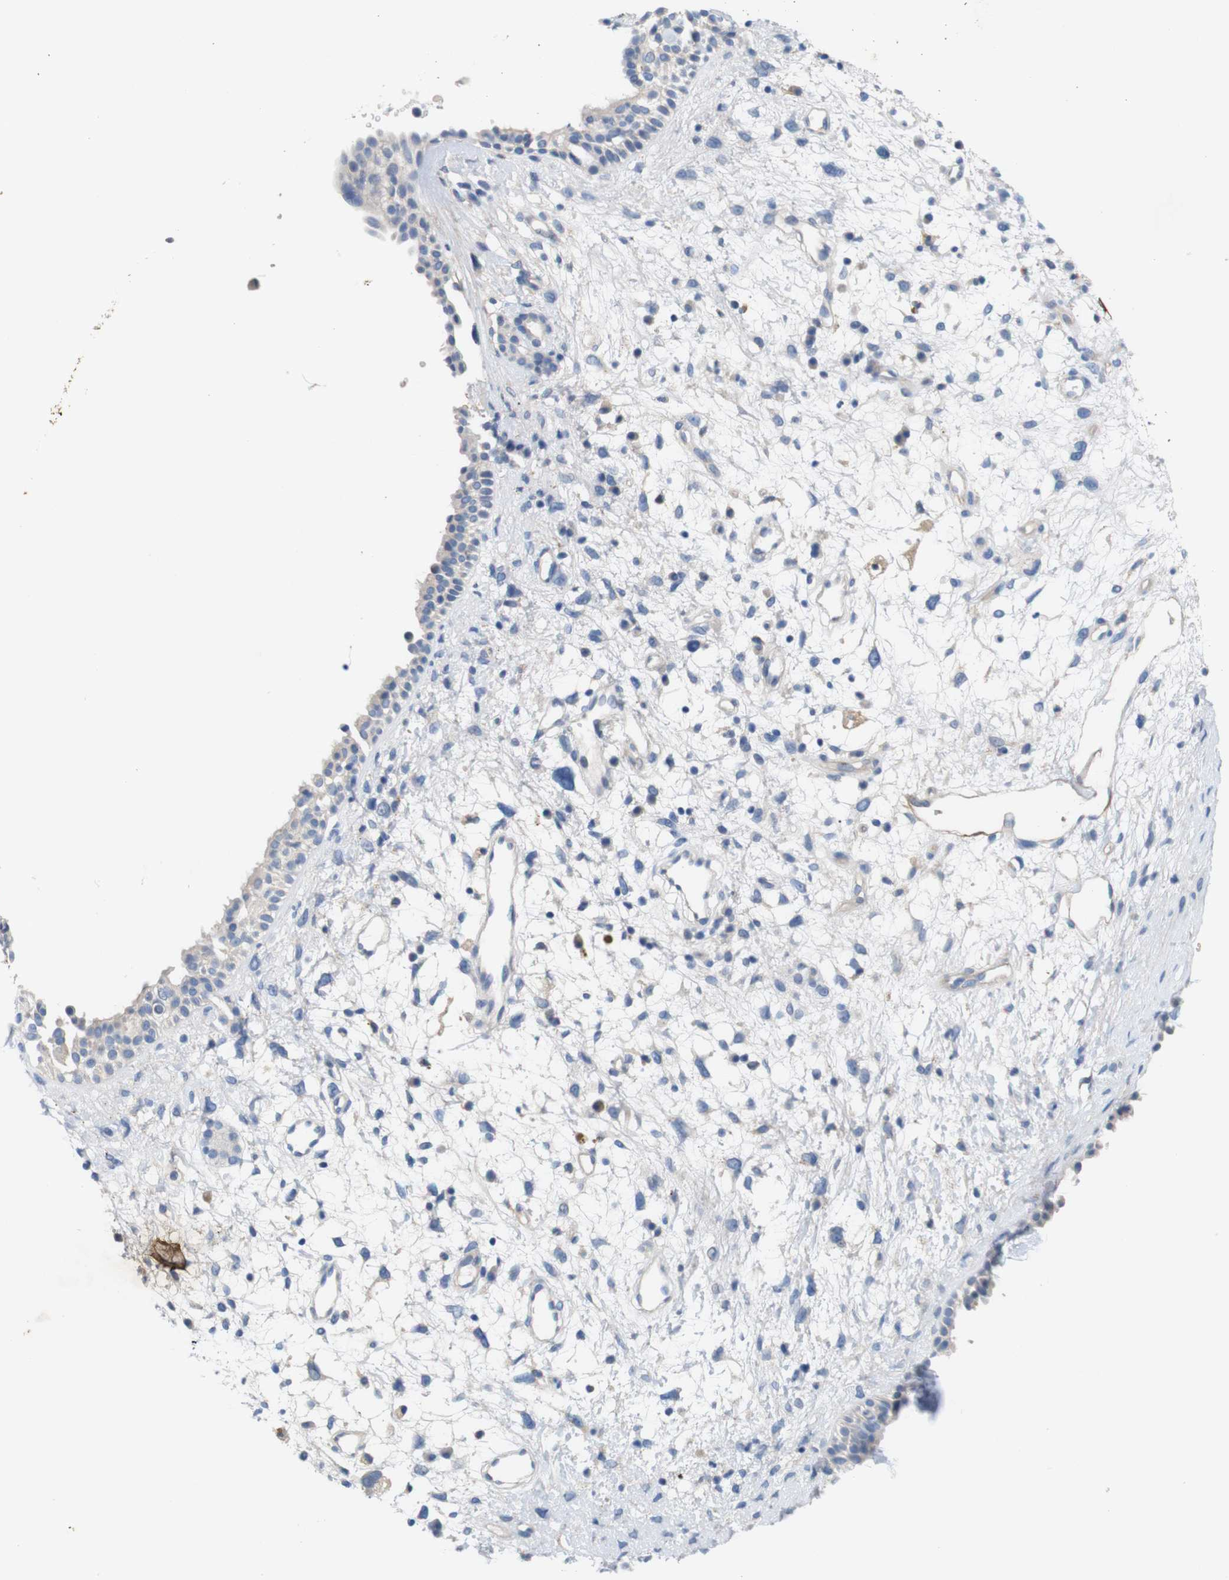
{"staining": {"intensity": "negative", "quantity": "none", "location": "none"}, "tissue": "nasopharynx", "cell_type": "Respiratory epithelial cells", "image_type": "normal", "snomed": [{"axis": "morphology", "description": "Normal tissue, NOS"}, {"axis": "topography", "description": "Nasopharynx"}], "caption": "Protein analysis of normal nasopharynx shows no significant positivity in respiratory epithelial cells. (DAB (3,3'-diaminobenzidine) immunohistochemistry with hematoxylin counter stain).", "gene": "ITGA5", "patient": {"sex": "male", "age": 22}}